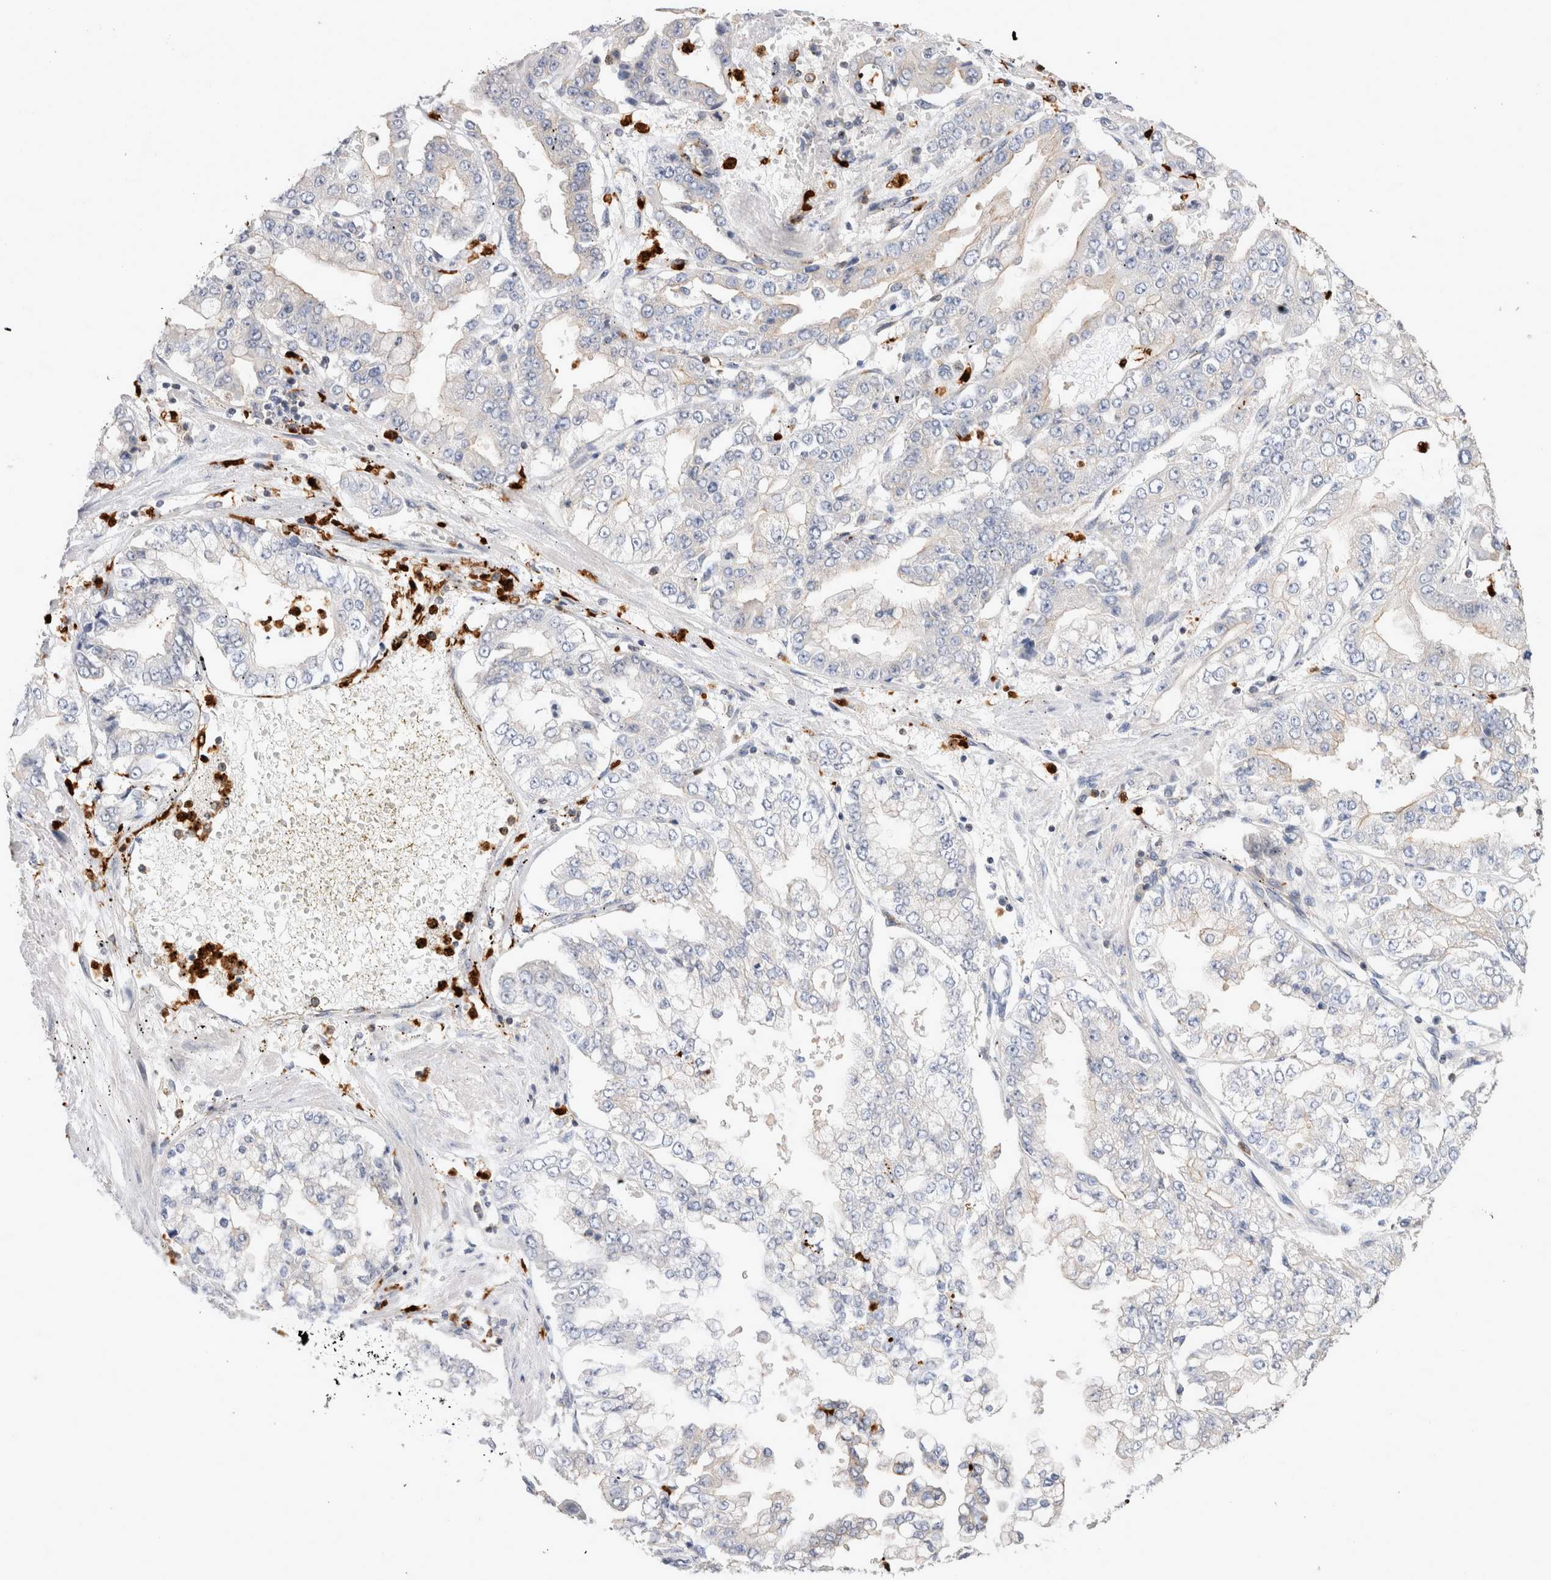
{"staining": {"intensity": "negative", "quantity": "none", "location": "none"}, "tissue": "stomach cancer", "cell_type": "Tumor cells", "image_type": "cancer", "snomed": [{"axis": "morphology", "description": "Adenocarcinoma, NOS"}, {"axis": "topography", "description": "Stomach"}], "caption": "High power microscopy micrograph of an IHC micrograph of stomach cancer (adenocarcinoma), revealing no significant expression in tumor cells.", "gene": "NXT2", "patient": {"sex": "male", "age": 76}}